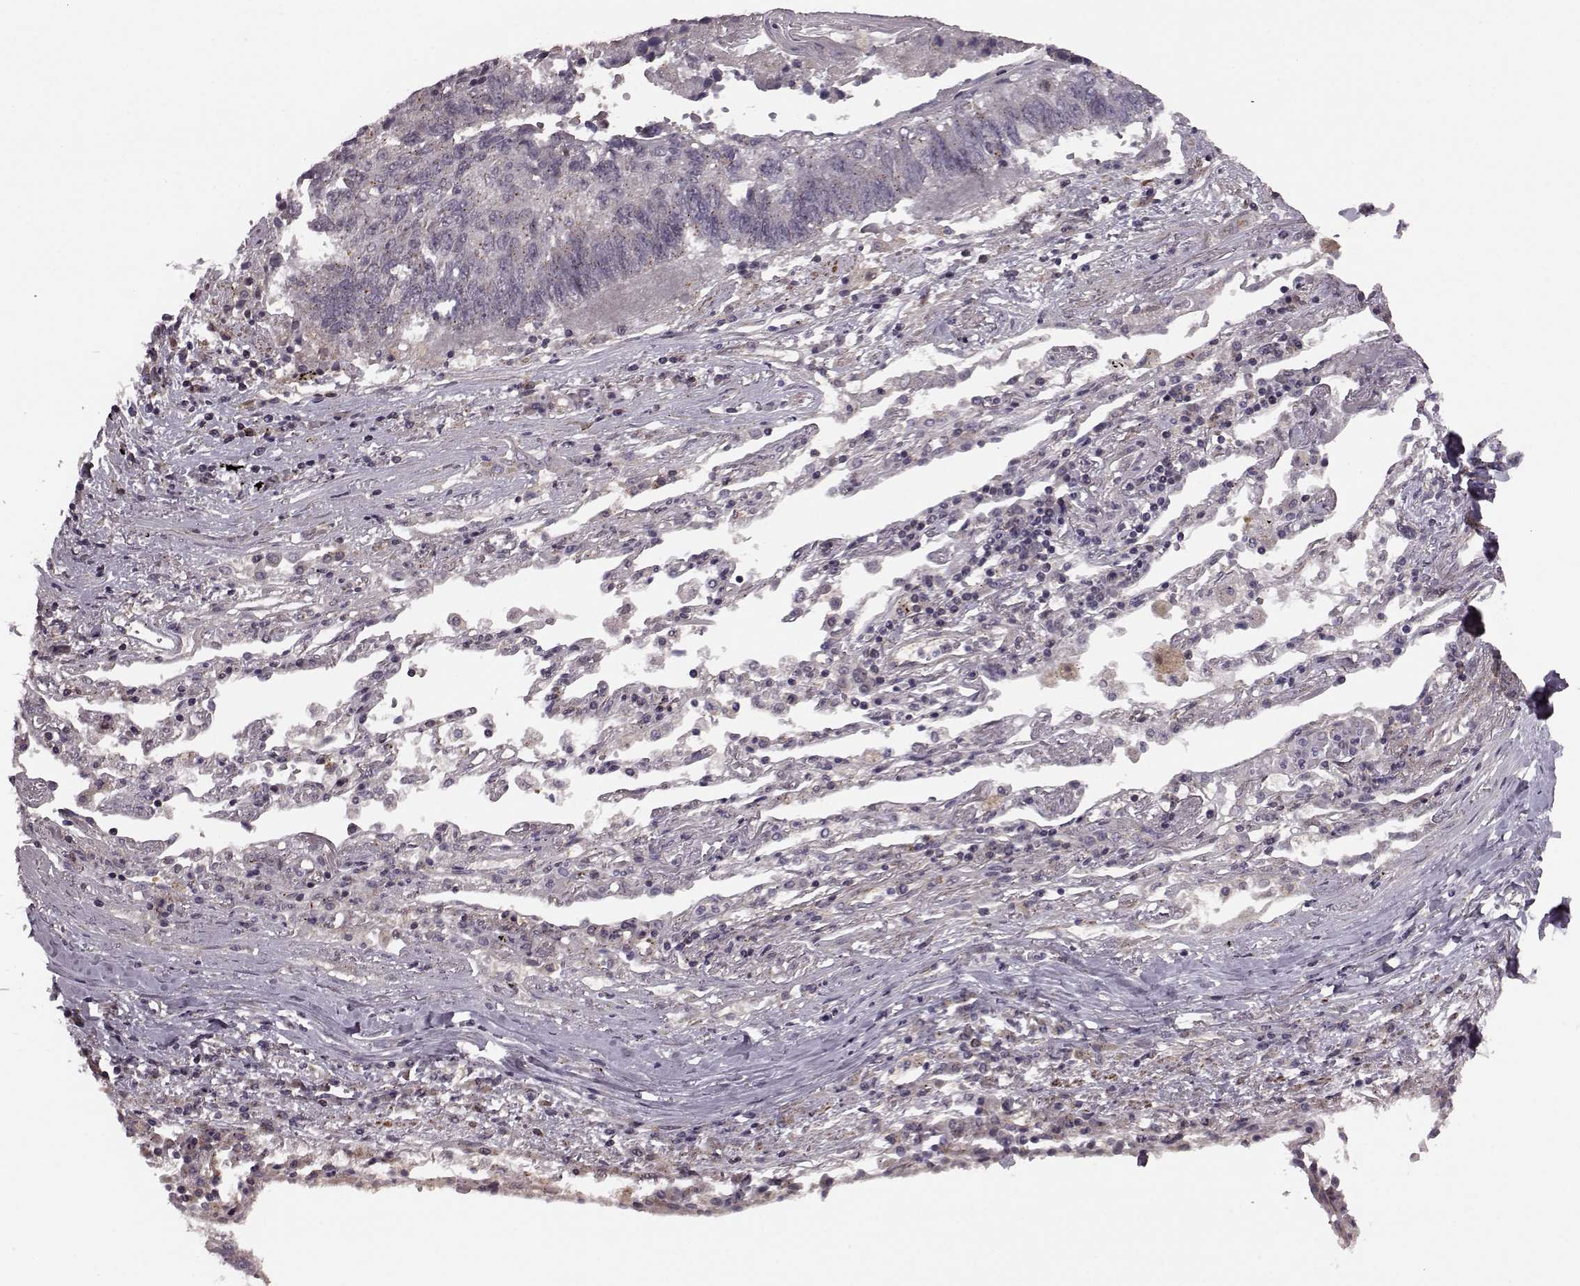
{"staining": {"intensity": "negative", "quantity": "none", "location": "none"}, "tissue": "lung cancer", "cell_type": "Tumor cells", "image_type": "cancer", "snomed": [{"axis": "morphology", "description": "Squamous cell carcinoma, NOS"}, {"axis": "topography", "description": "Lung"}], "caption": "Squamous cell carcinoma (lung) stained for a protein using immunohistochemistry (IHC) exhibits no positivity tumor cells.", "gene": "FNIP2", "patient": {"sex": "male", "age": 73}}